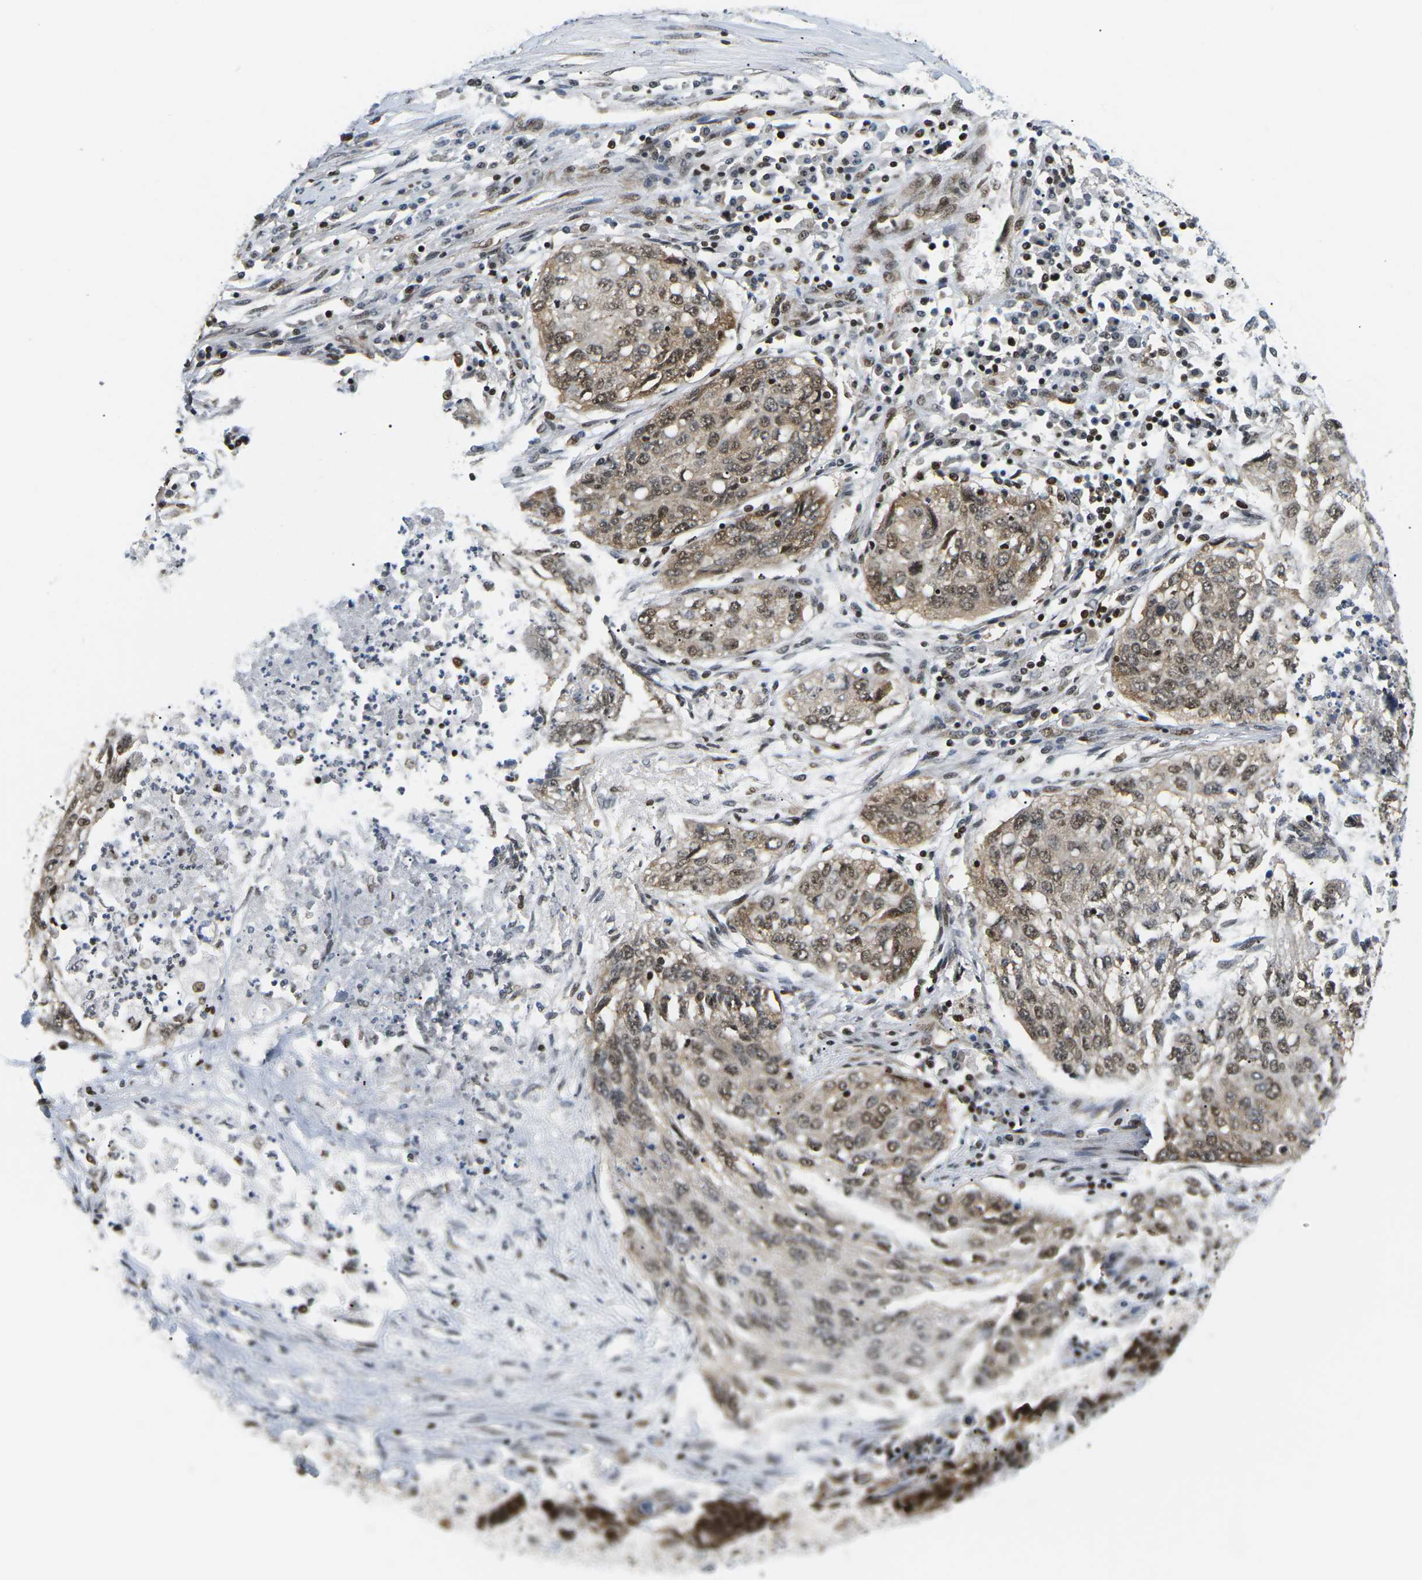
{"staining": {"intensity": "moderate", "quantity": ">75%", "location": "cytoplasmic/membranous,nuclear"}, "tissue": "lung cancer", "cell_type": "Tumor cells", "image_type": "cancer", "snomed": [{"axis": "morphology", "description": "Squamous cell carcinoma, NOS"}, {"axis": "topography", "description": "Lung"}], "caption": "This micrograph displays IHC staining of human squamous cell carcinoma (lung), with medium moderate cytoplasmic/membranous and nuclear staining in about >75% of tumor cells.", "gene": "CELF1", "patient": {"sex": "female", "age": 63}}